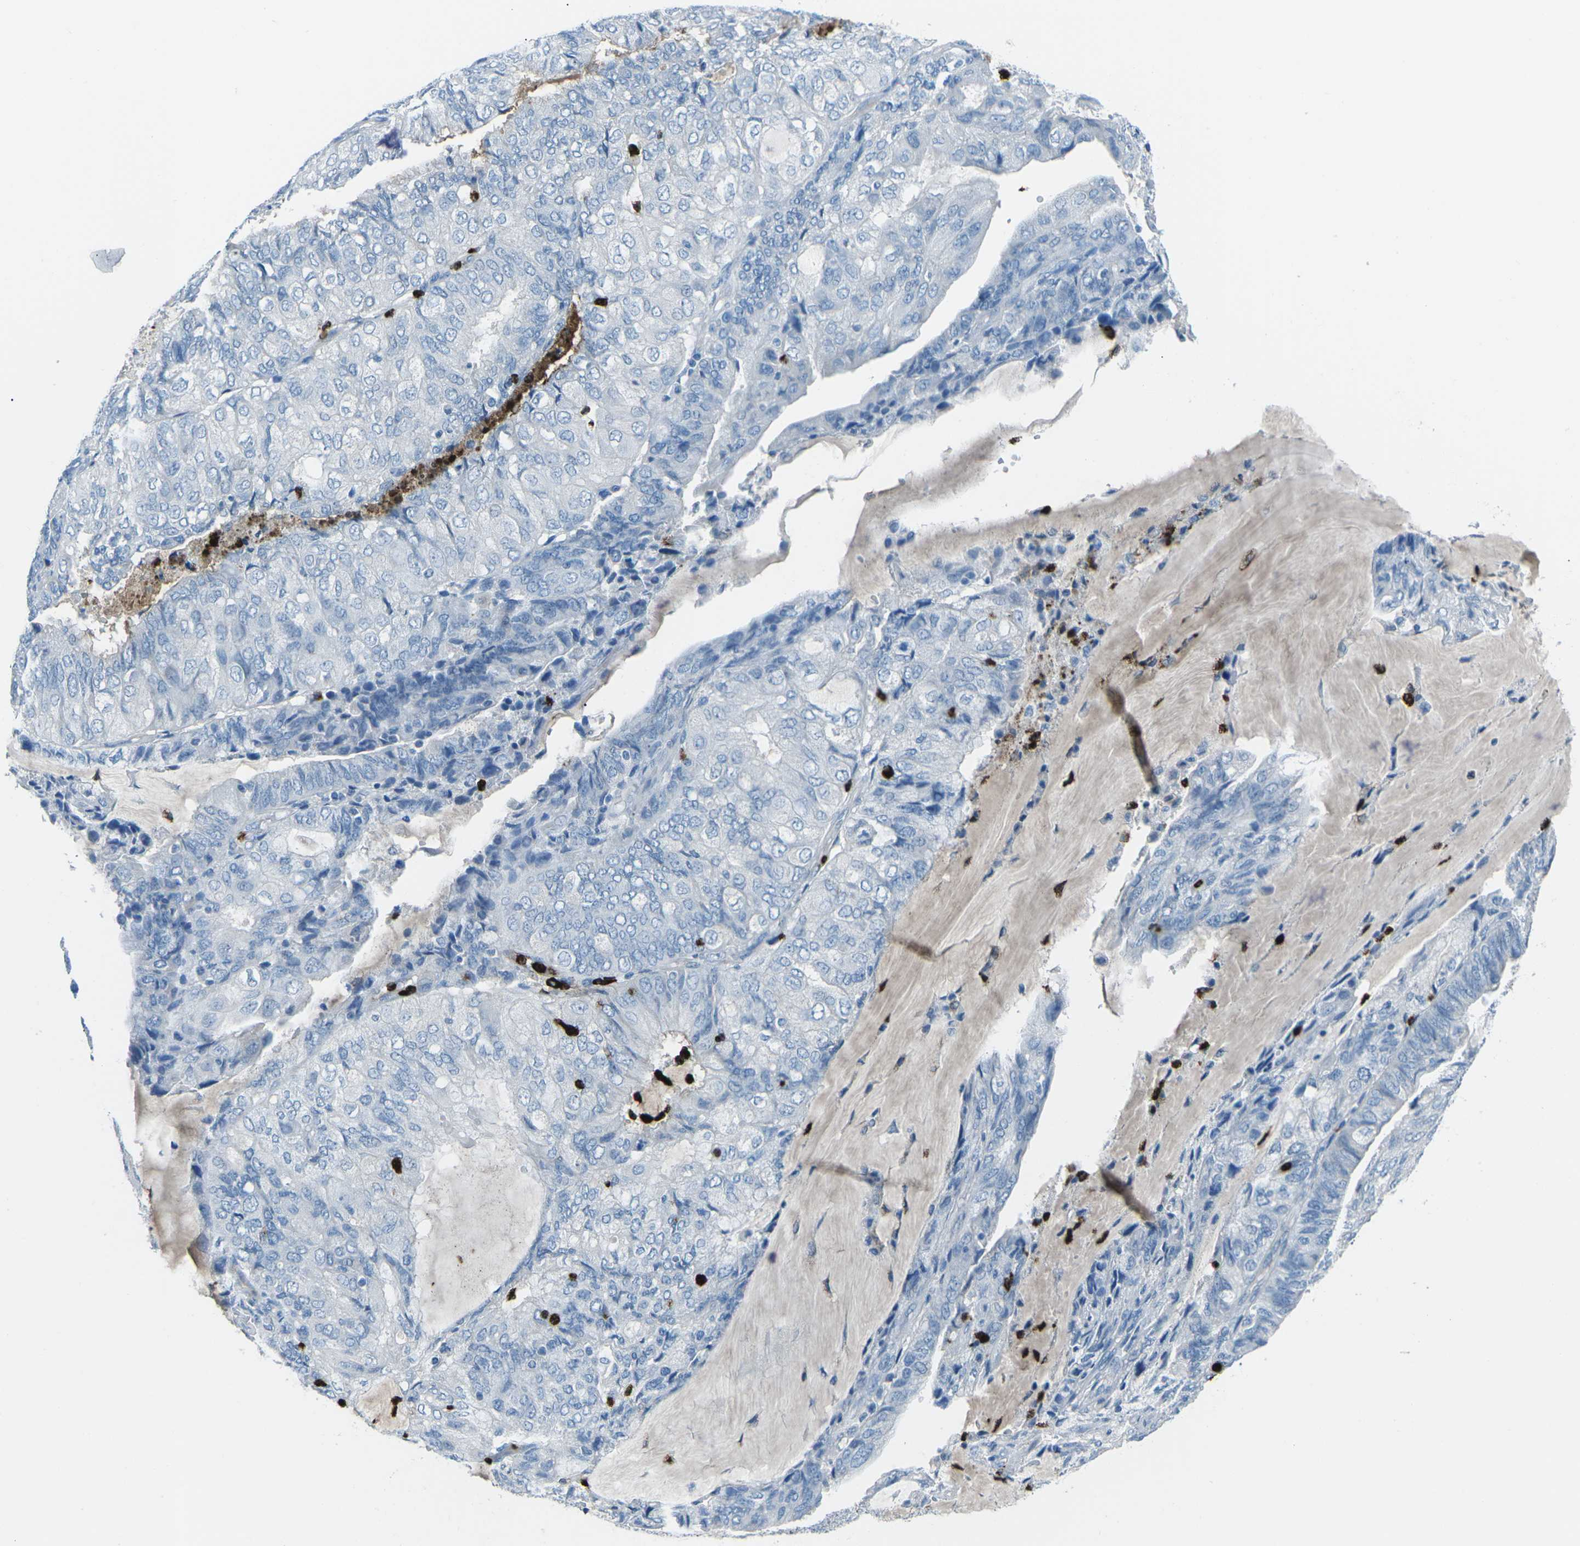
{"staining": {"intensity": "negative", "quantity": "none", "location": "none"}, "tissue": "endometrial cancer", "cell_type": "Tumor cells", "image_type": "cancer", "snomed": [{"axis": "morphology", "description": "Adenocarcinoma, NOS"}, {"axis": "topography", "description": "Endometrium"}], "caption": "Photomicrograph shows no protein positivity in tumor cells of endometrial adenocarcinoma tissue. (Immunohistochemistry (ihc), brightfield microscopy, high magnification).", "gene": "FCN1", "patient": {"sex": "female", "age": 81}}